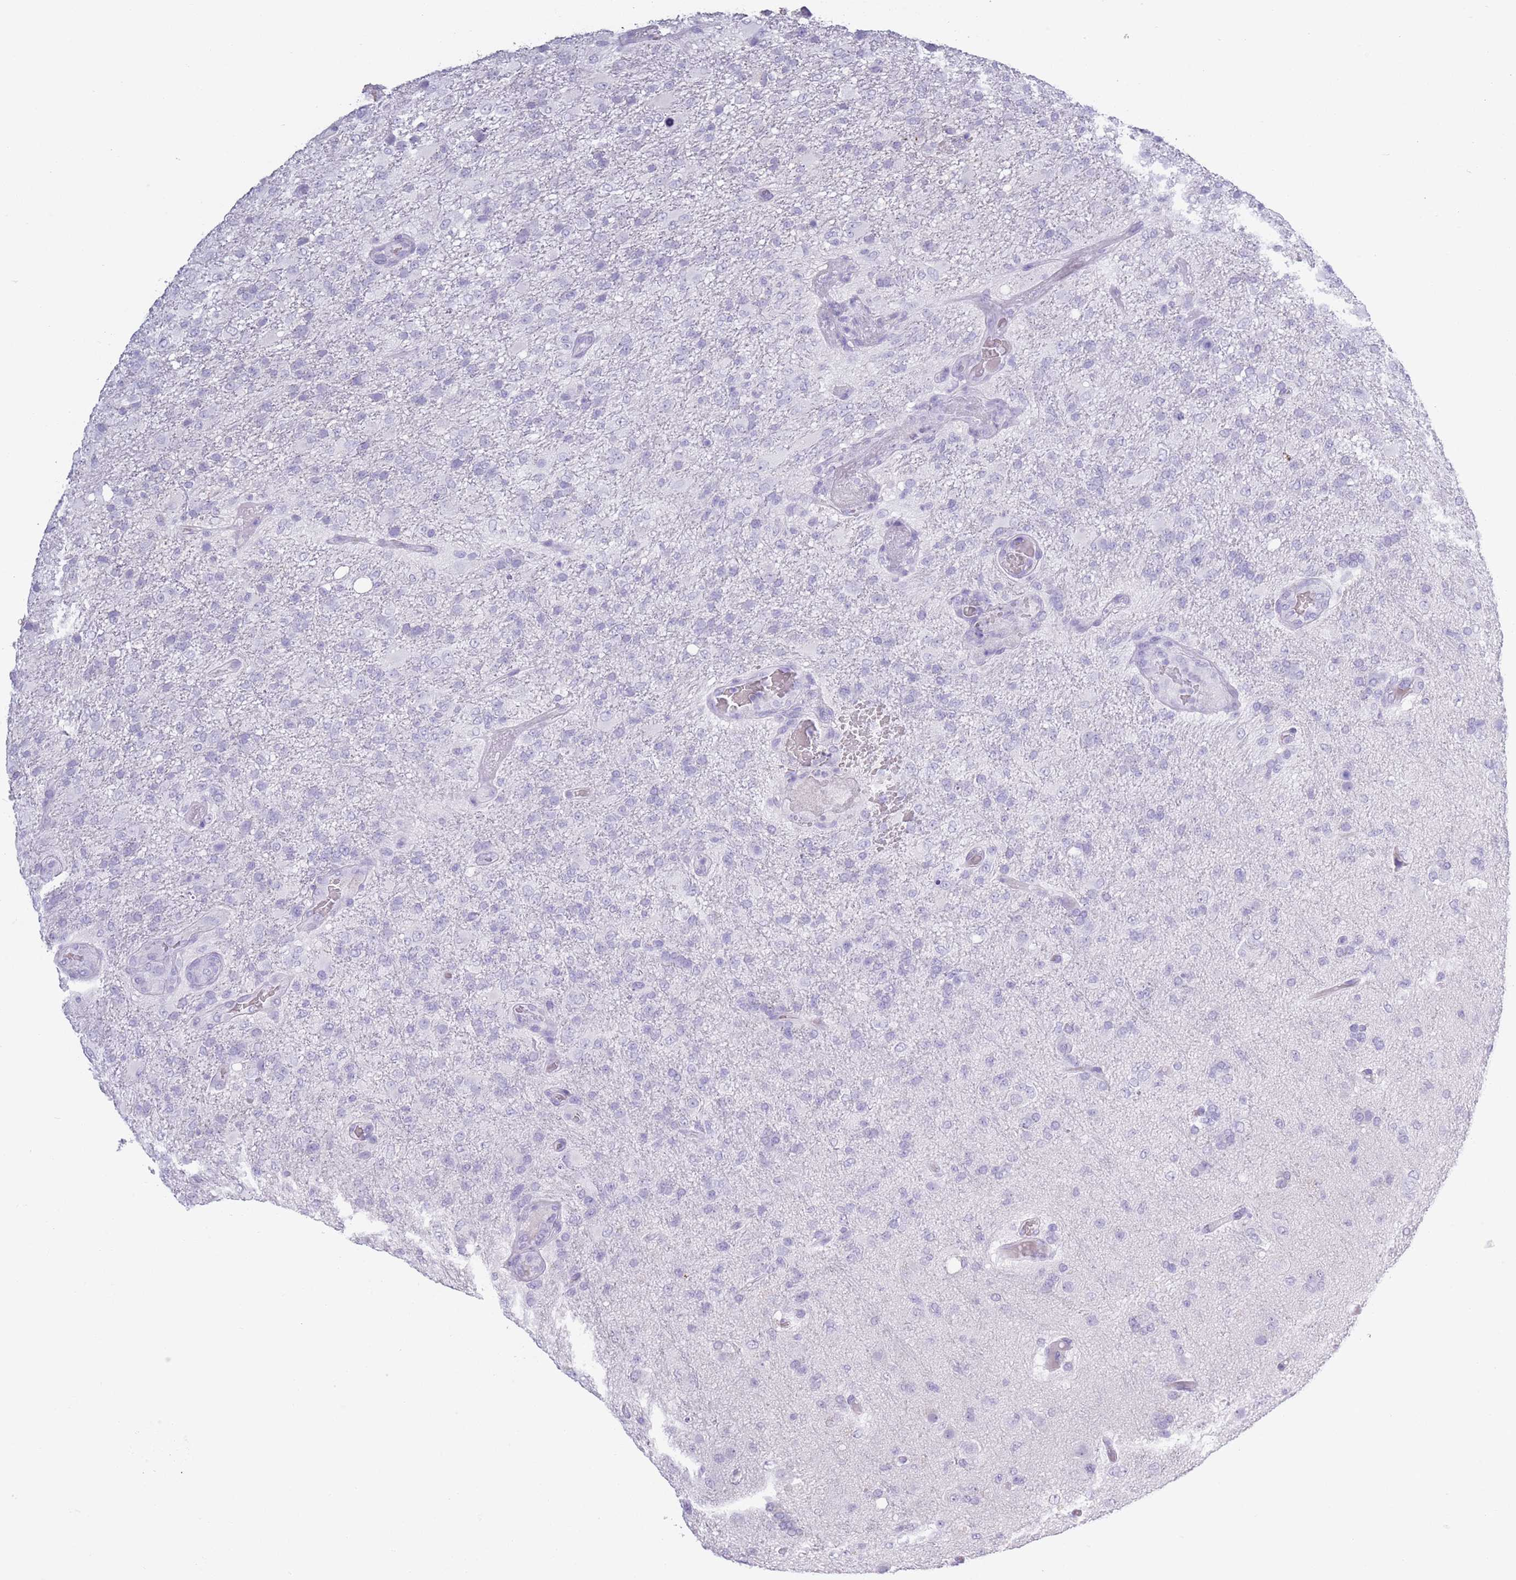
{"staining": {"intensity": "negative", "quantity": "none", "location": "none"}, "tissue": "glioma", "cell_type": "Tumor cells", "image_type": "cancer", "snomed": [{"axis": "morphology", "description": "Glioma, malignant, High grade"}, {"axis": "topography", "description": "Brain"}], "caption": "There is no significant expression in tumor cells of glioma.", "gene": "OR7C1", "patient": {"sex": "female", "age": 74}}